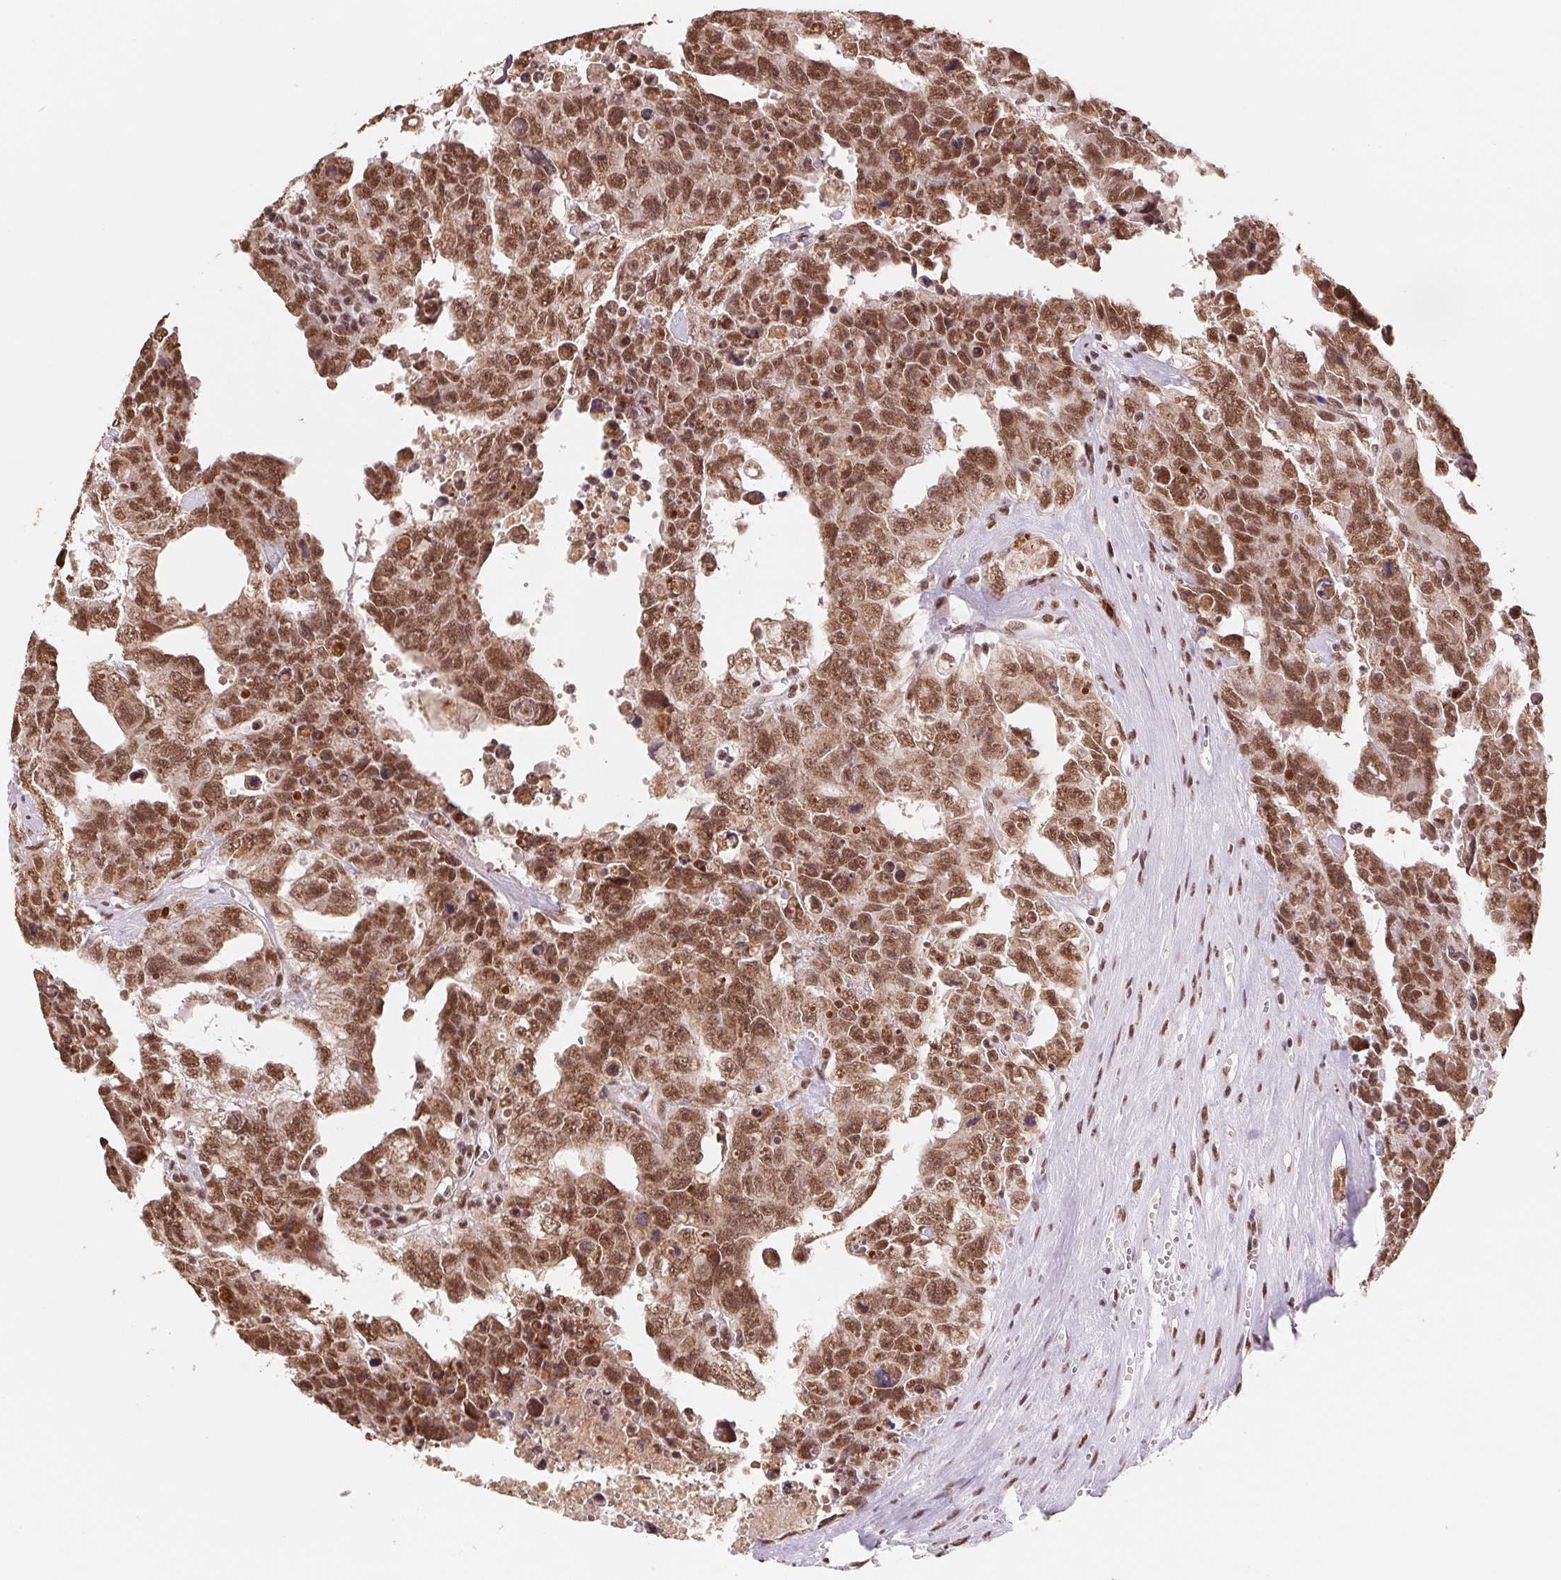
{"staining": {"intensity": "moderate", "quantity": ">75%", "location": "cytoplasmic/membranous,nuclear"}, "tissue": "testis cancer", "cell_type": "Tumor cells", "image_type": "cancer", "snomed": [{"axis": "morphology", "description": "Carcinoma, Embryonal, NOS"}, {"axis": "topography", "description": "Testis"}], "caption": "Protein expression analysis of testis embryonal carcinoma demonstrates moderate cytoplasmic/membranous and nuclear expression in about >75% of tumor cells.", "gene": "SNRPG", "patient": {"sex": "male", "age": 24}}